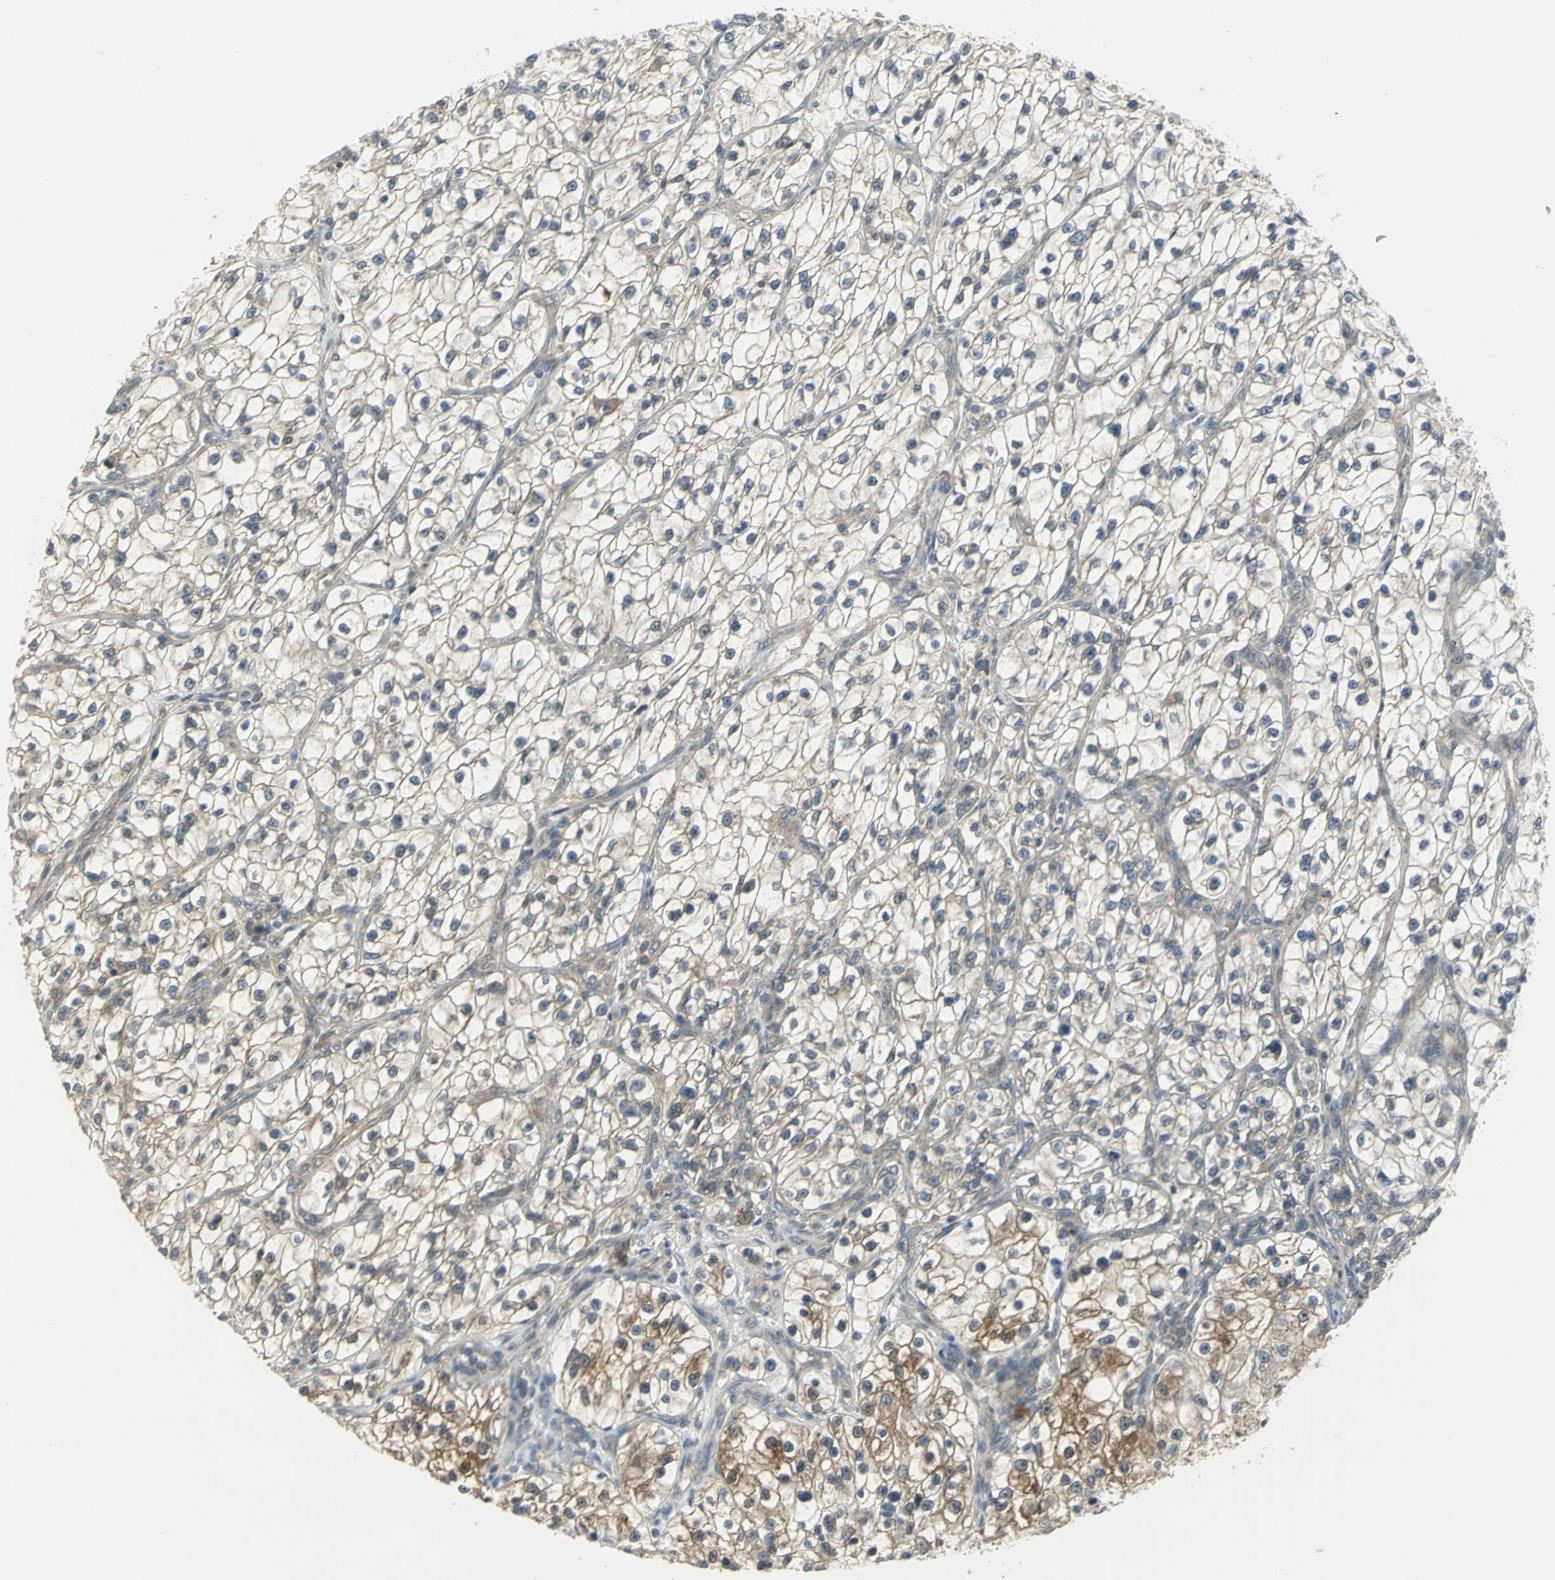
{"staining": {"intensity": "weak", "quantity": ">75%", "location": "cytoplasmic/membranous"}, "tissue": "renal cancer", "cell_type": "Tumor cells", "image_type": "cancer", "snomed": [{"axis": "morphology", "description": "Adenocarcinoma, NOS"}, {"axis": "topography", "description": "Kidney"}], "caption": "Human renal cancer (adenocarcinoma) stained for a protein (brown) reveals weak cytoplasmic/membranous positive positivity in approximately >75% of tumor cells.", "gene": "MAPK8IP3", "patient": {"sex": "female", "age": 57}}